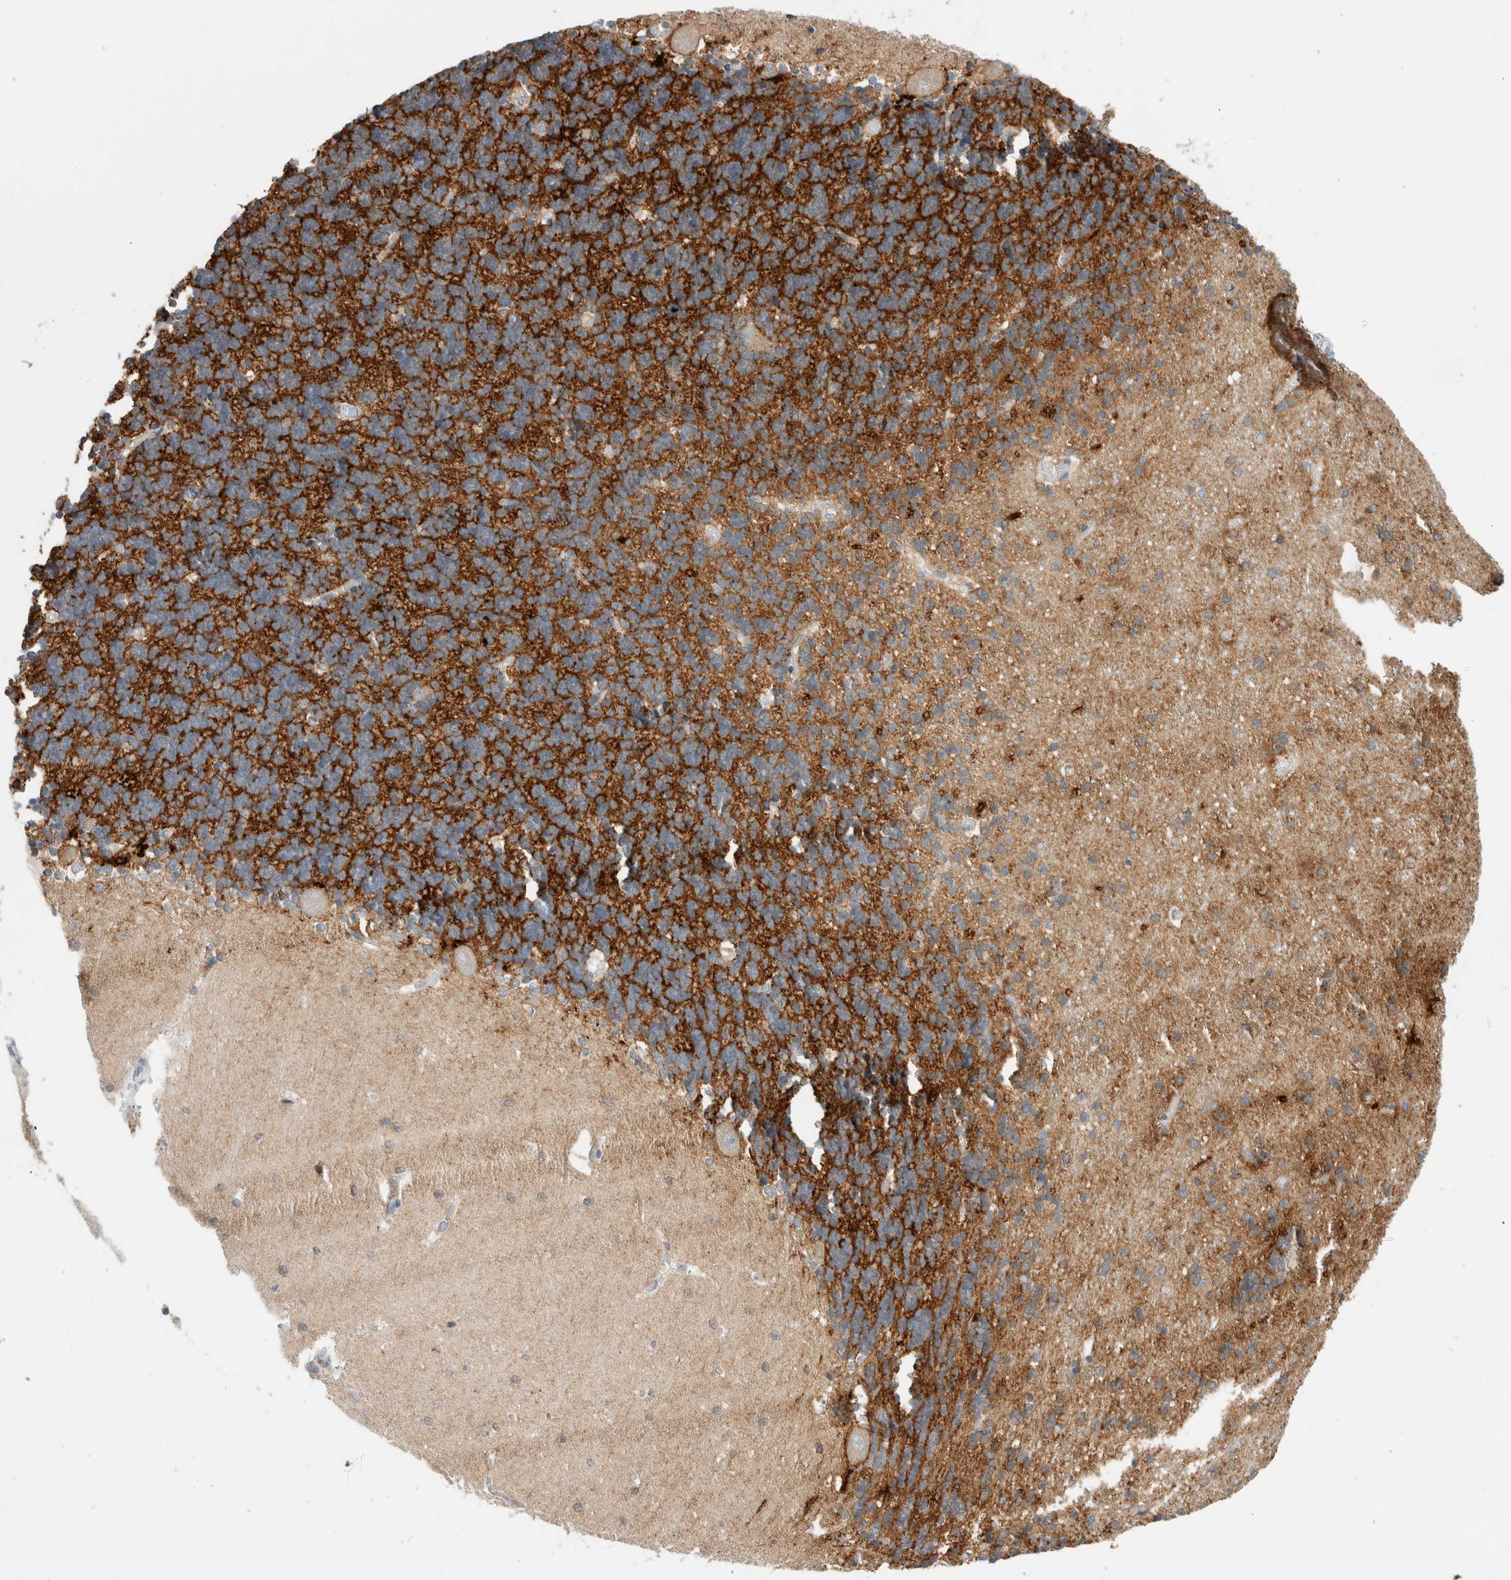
{"staining": {"intensity": "moderate", "quantity": "25%-75%", "location": "cytoplasmic/membranous"}, "tissue": "cerebellum", "cell_type": "Cells in granular layer", "image_type": "normal", "snomed": [{"axis": "morphology", "description": "Normal tissue, NOS"}, {"axis": "topography", "description": "Cerebellum"}], "caption": "The micrograph reveals staining of normal cerebellum, revealing moderate cytoplasmic/membranous protein staining (brown color) within cells in granular layer. Using DAB (brown) and hematoxylin (blue) stains, captured at high magnification using brightfield microscopy.", "gene": "BCAN", "patient": {"sex": "male", "age": 37}}